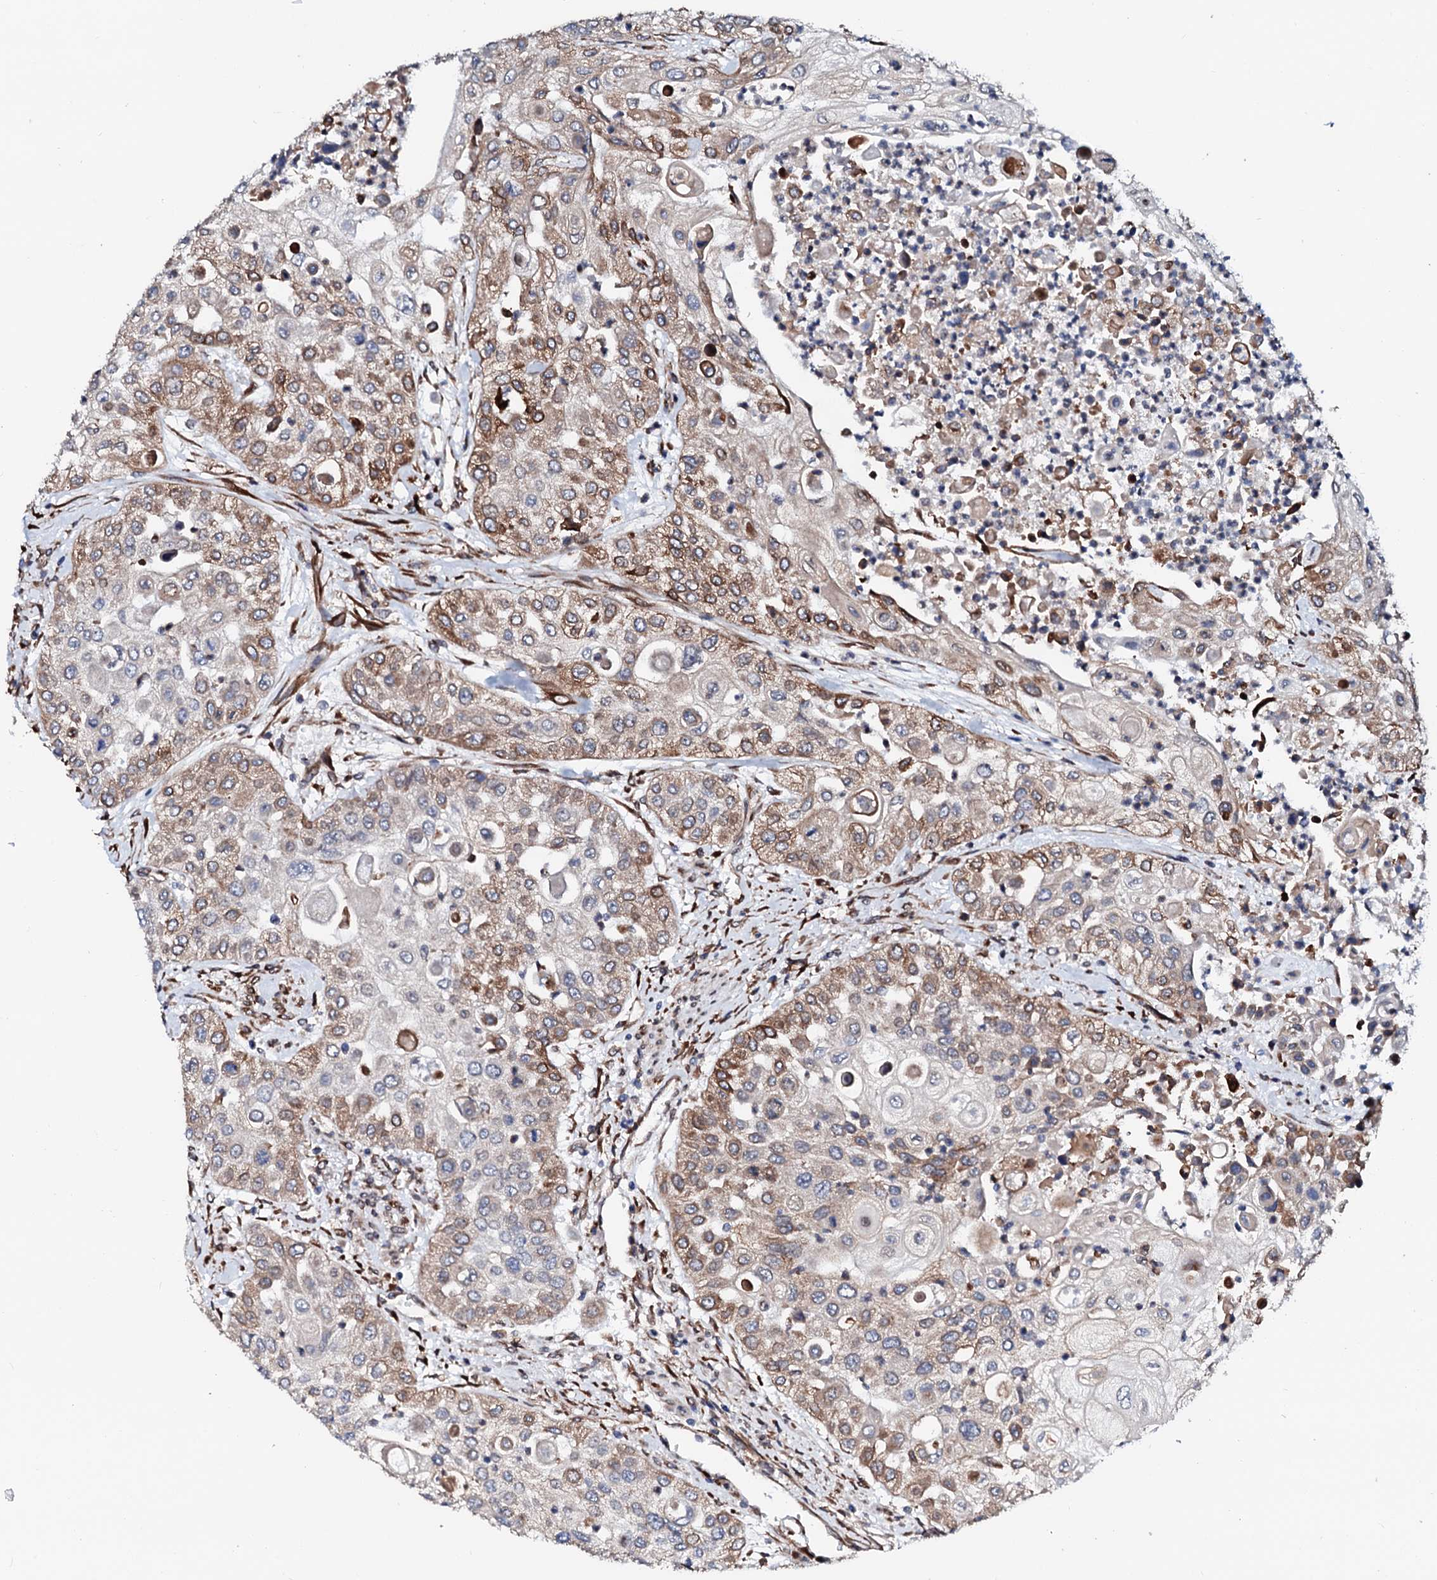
{"staining": {"intensity": "moderate", "quantity": "25%-75%", "location": "cytoplasmic/membranous"}, "tissue": "urothelial cancer", "cell_type": "Tumor cells", "image_type": "cancer", "snomed": [{"axis": "morphology", "description": "Urothelial carcinoma, High grade"}, {"axis": "topography", "description": "Urinary bladder"}], "caption": "Immunohistochemical staining of high-grade urothelial carcinoma displays moderate cytoplasmic/membranous protein expression in about 25%-75% of tumor cells.", "gene": "TMCO3", "patient": {"sex": "female", "age": 79}}